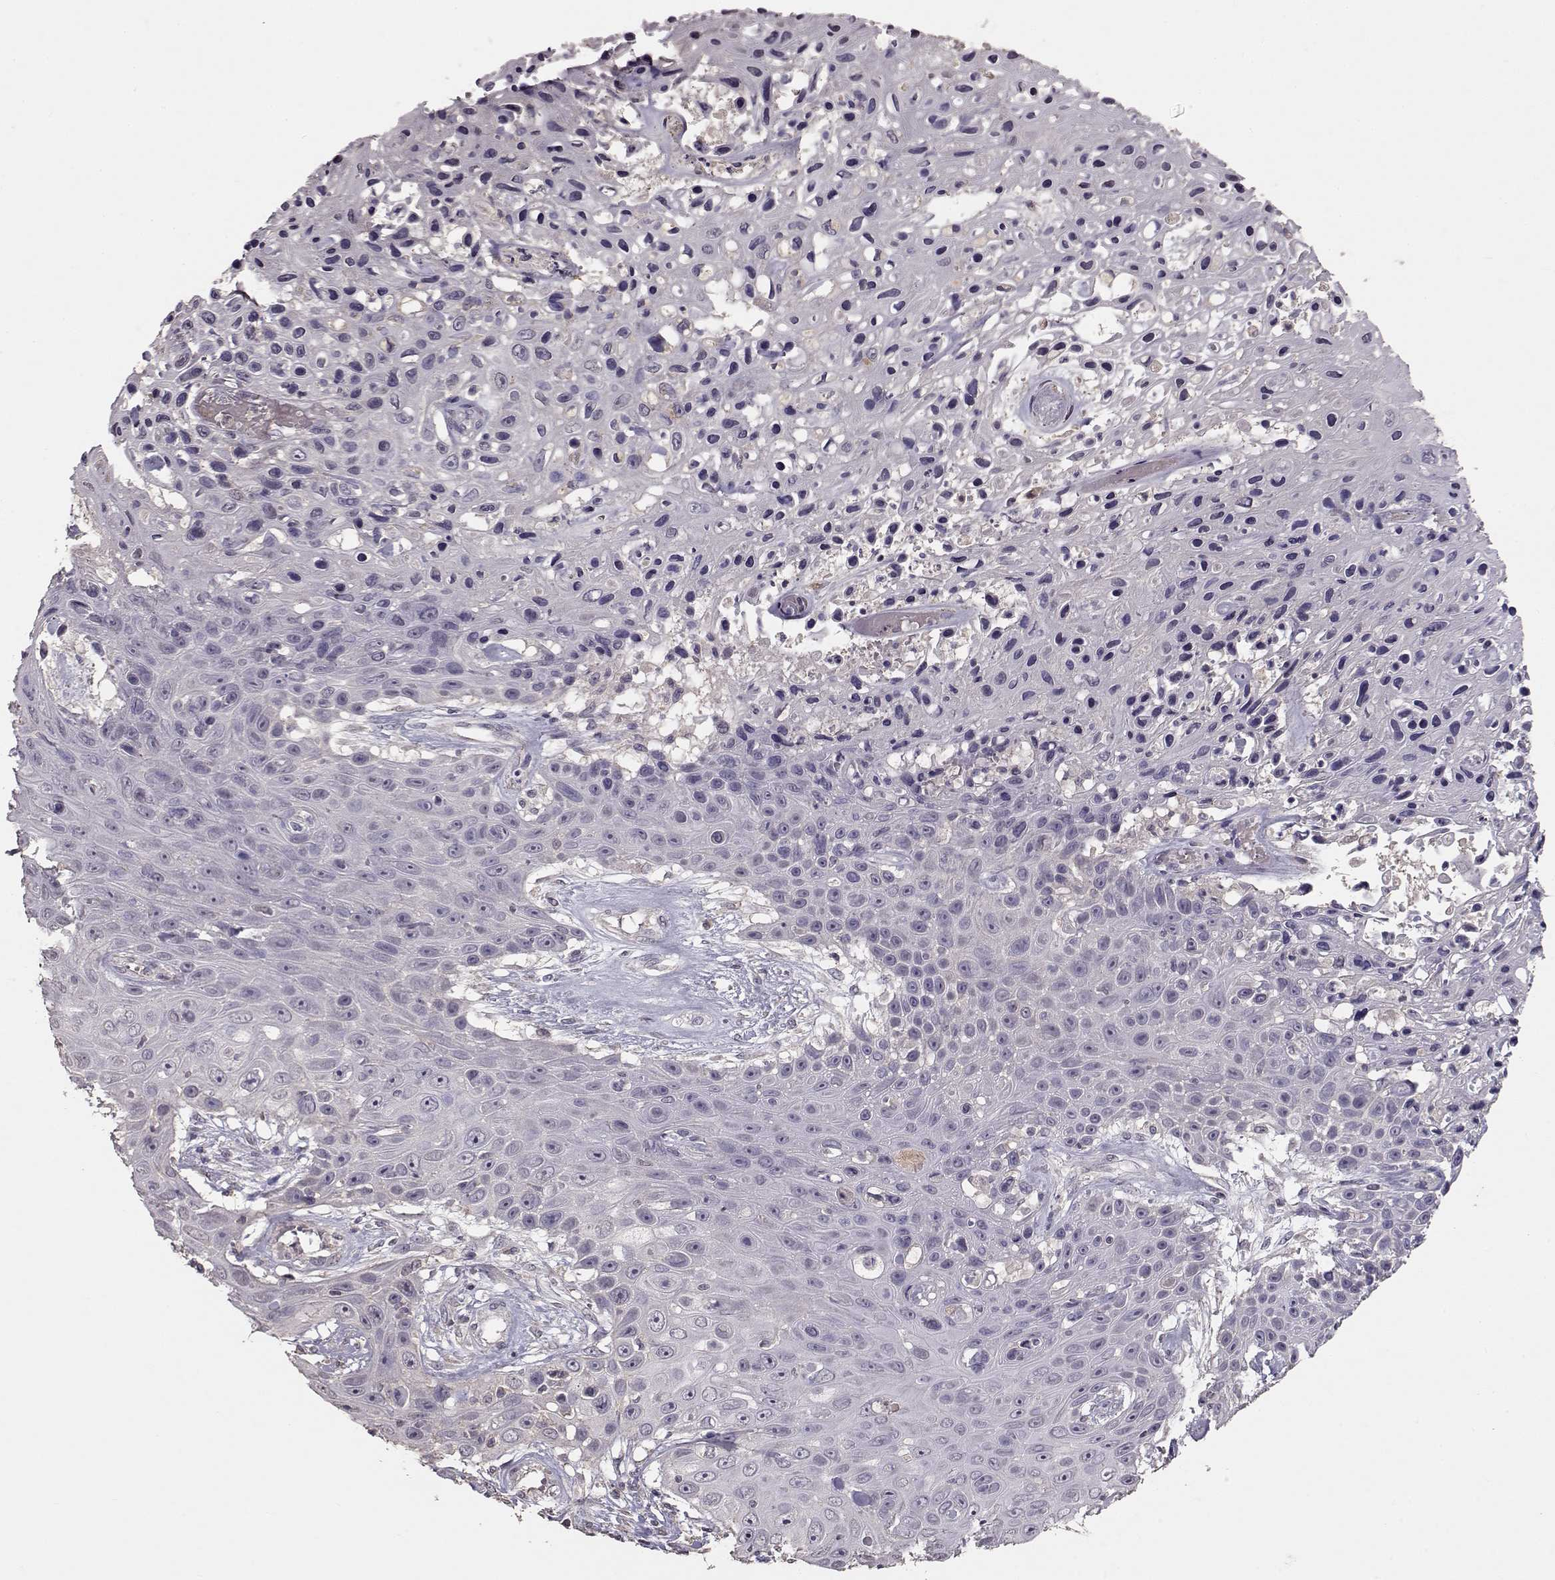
{"staining": {"intensity": "negative", "quantity": "none", "location": "none"}, "tissue": "skin cancer", "cell_type": "Tumor cells", "image_type": "cancer", "snomed": [{"axis": "morphology", "description": "Squamous cell carcinoma, NOS"}, {"axis": "topography", "description": "Skin"}], "caption": "This is an immunohistochemistry (IHC) micrograph of human squamous cell carcinoma (skin). There is no expression in tumor cells.", "gene": "PMCH", "patient": {"sex": "male", "age": 82}}